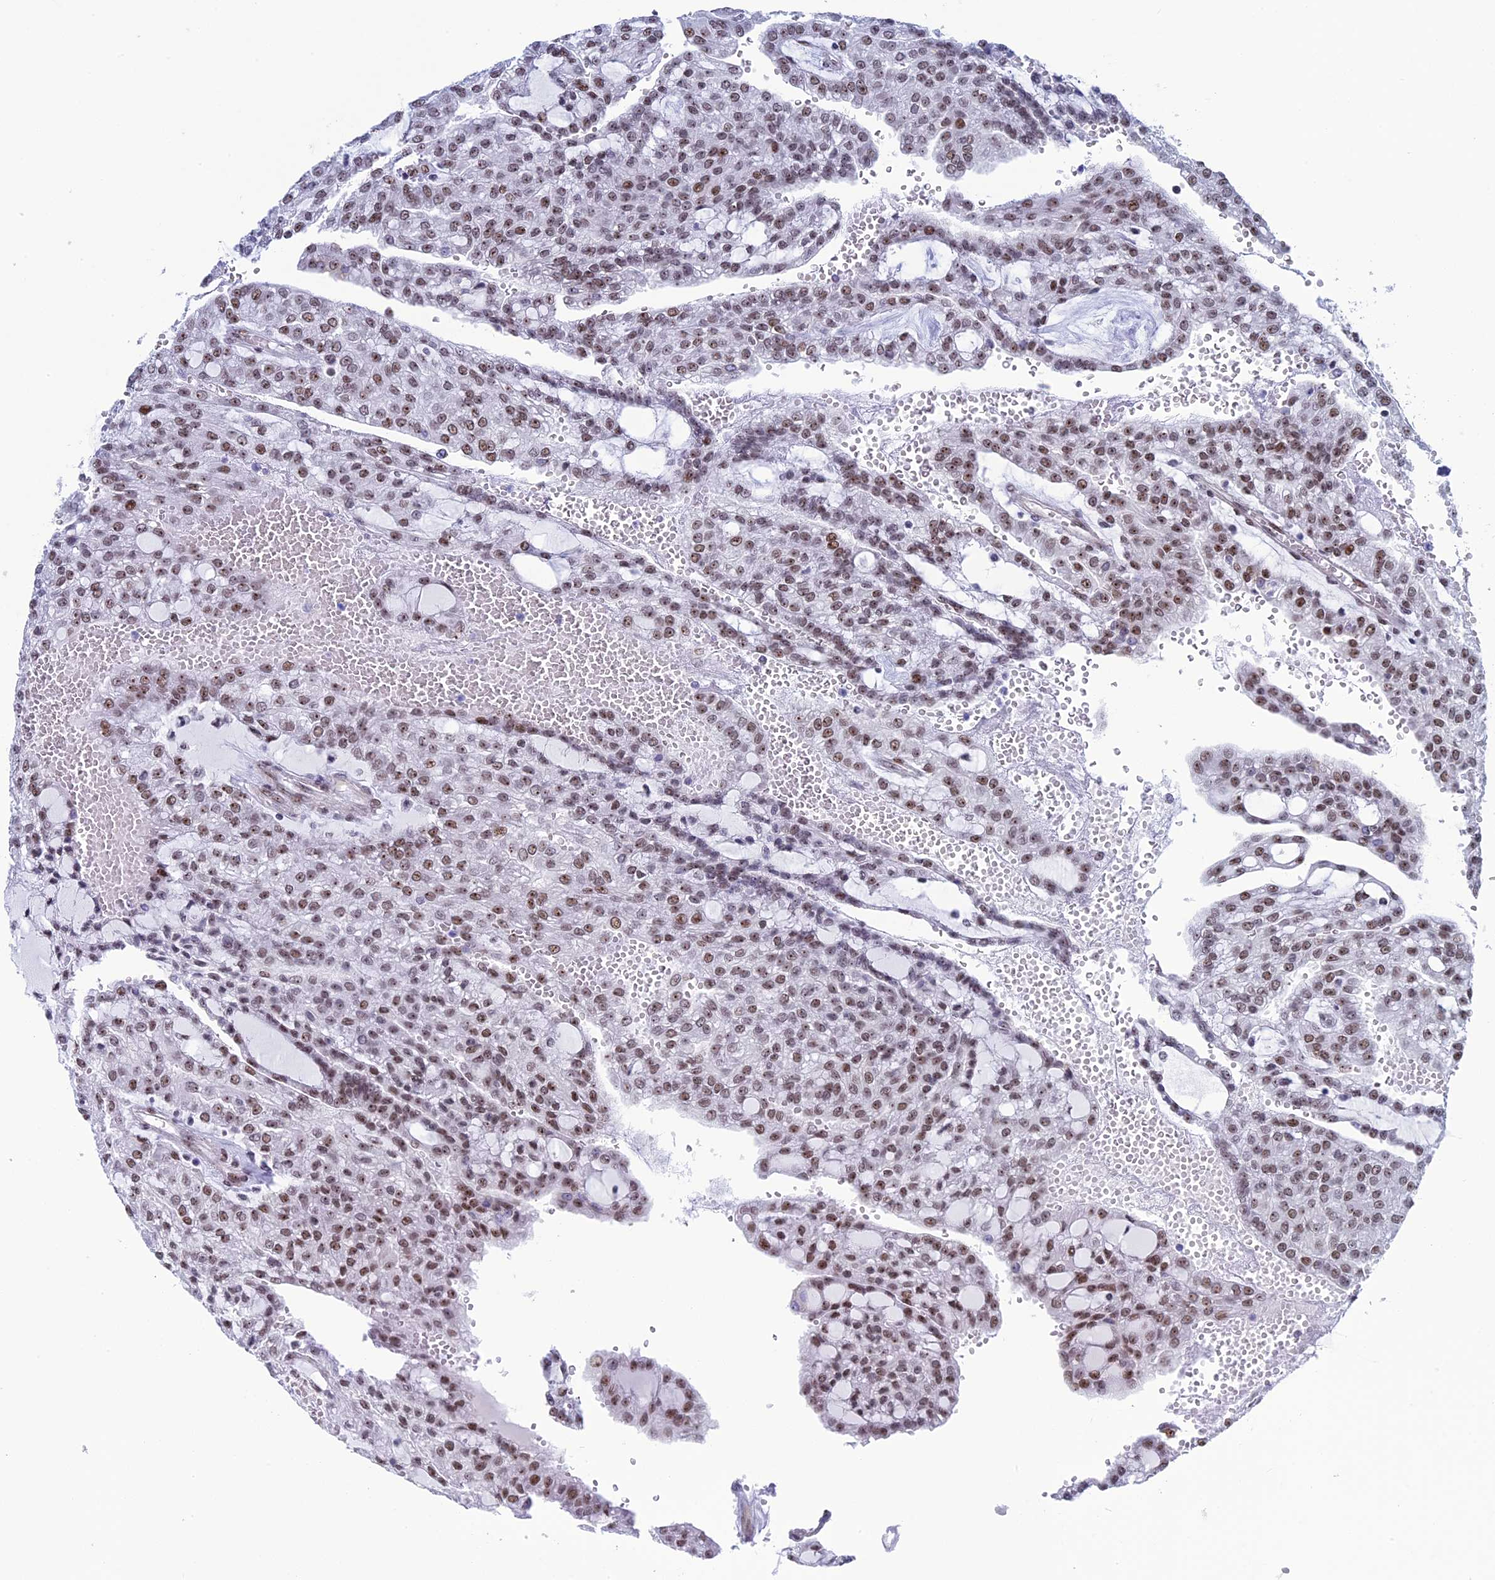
{"staining": {"intensity": "moderate", "quantity": ">75%", "location": "nuclear"}, "tissue": "renal cancer", "cell_type": "Tumor cells", "image_type": "cancer", "snomed": [{"axis": "morphology", "description": "Adenocarcinoma, NOS"}, {"axis": "topography", "description": "Kidney"}], "caption": "There is medium levels of moderate nuclear staining in tumor cells of renal adenocarcinoma, as demonstrated by immunohistochemical staining (brown color).", "gene": "CCDC86", "patient": {"sex": "male", "age": 63}}